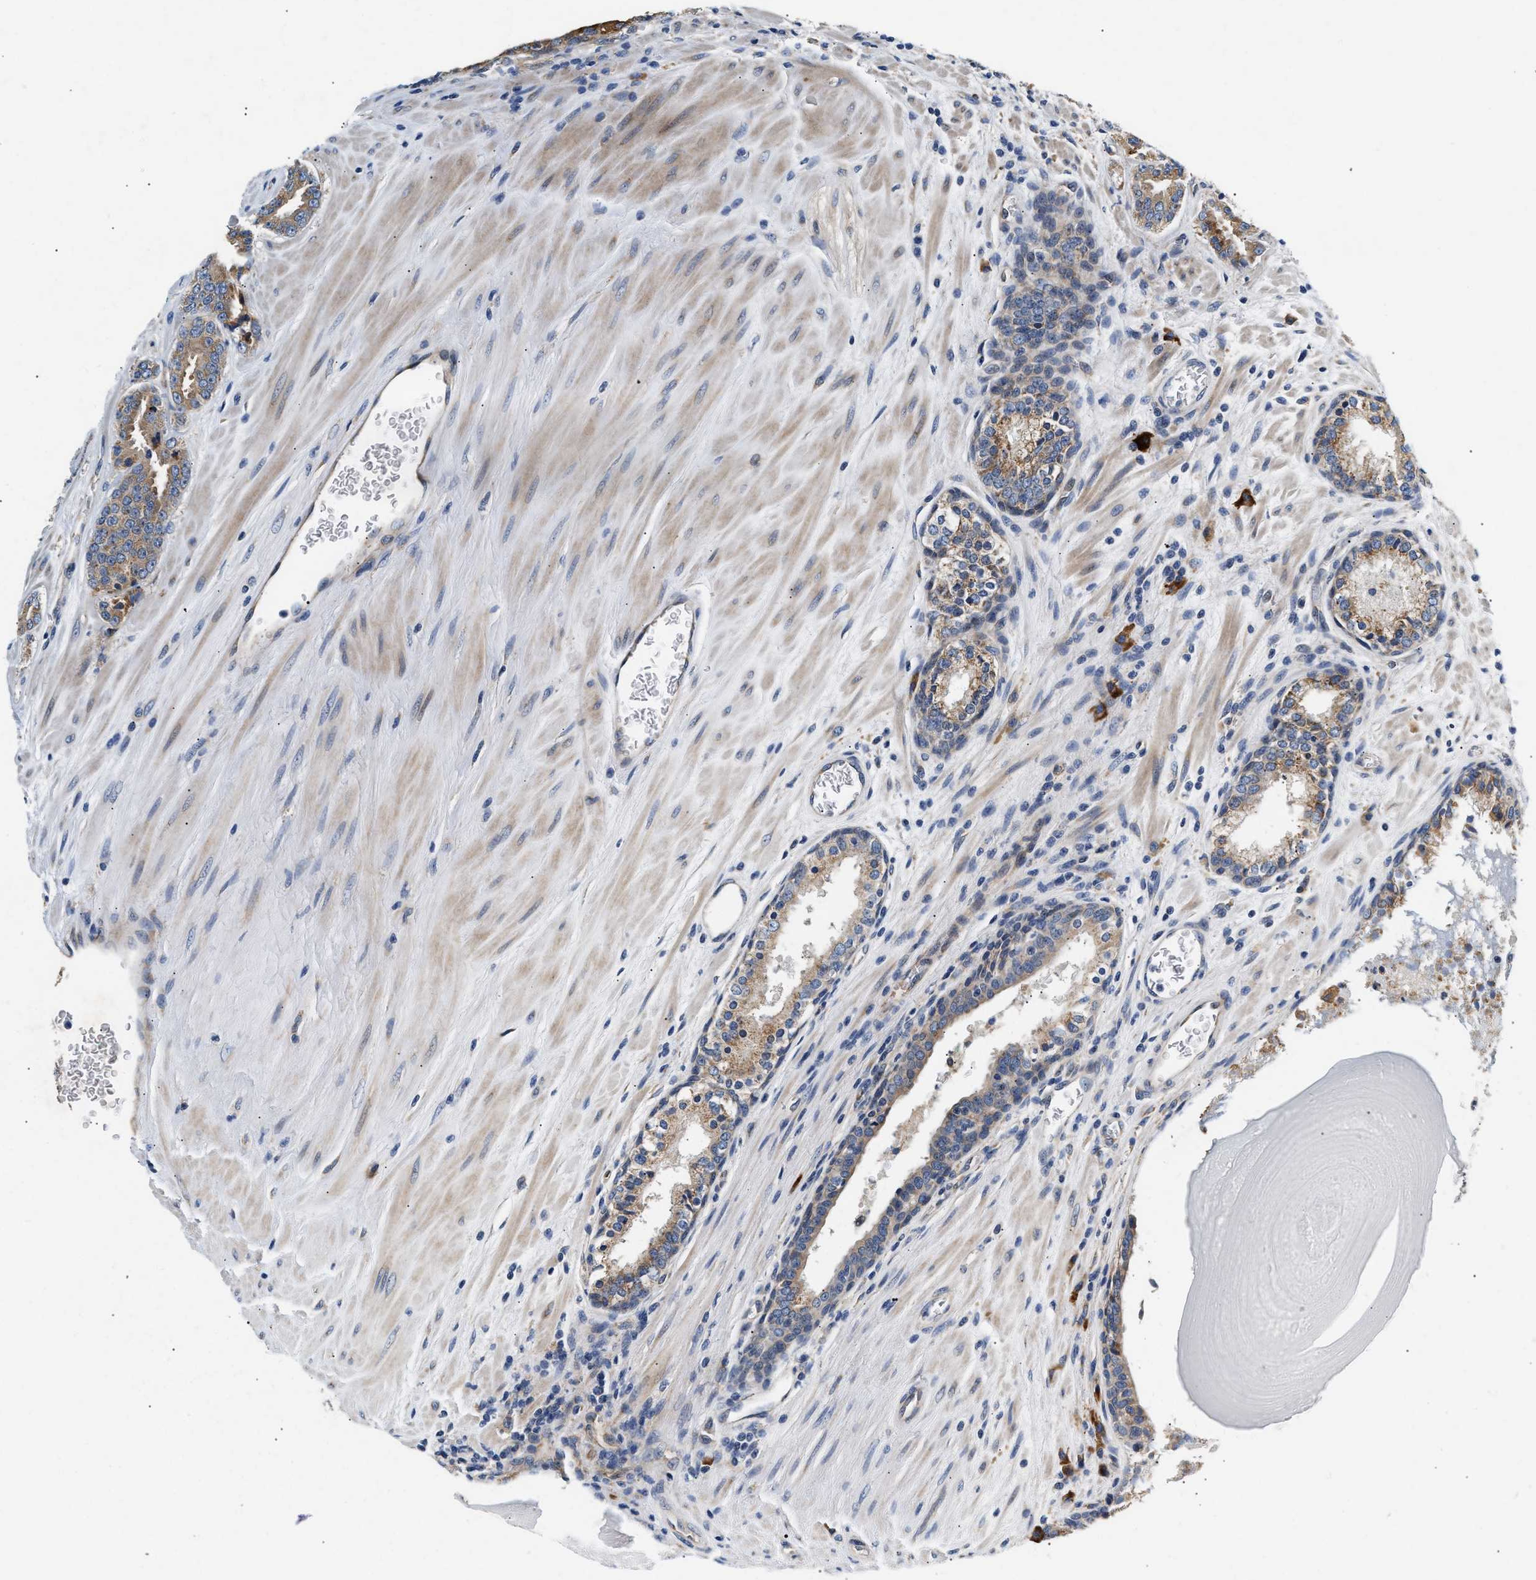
{"staining": {"intensity": "moderate", "quantity": ">75%", "location": "cytoplasmic/membranous"}, "tissue": "prostate cancer", "cell_type": "Tumor cells", "image_type": "cancer", "snomed": [{"axis": "morphology", "description": "Adenocarcinoma, High grade"}, {"axis": "topography", "description": "Prostate"}], "caption": "About >75% of tumor cells in adenocarcinoma (high-grade) (prostate) show moderate cytoplasmic/membranous protein positivity as visualized by brown immunohistochemical staining.", "gene": "IFT74", "patient": {"sex": "male", "age": 60}}